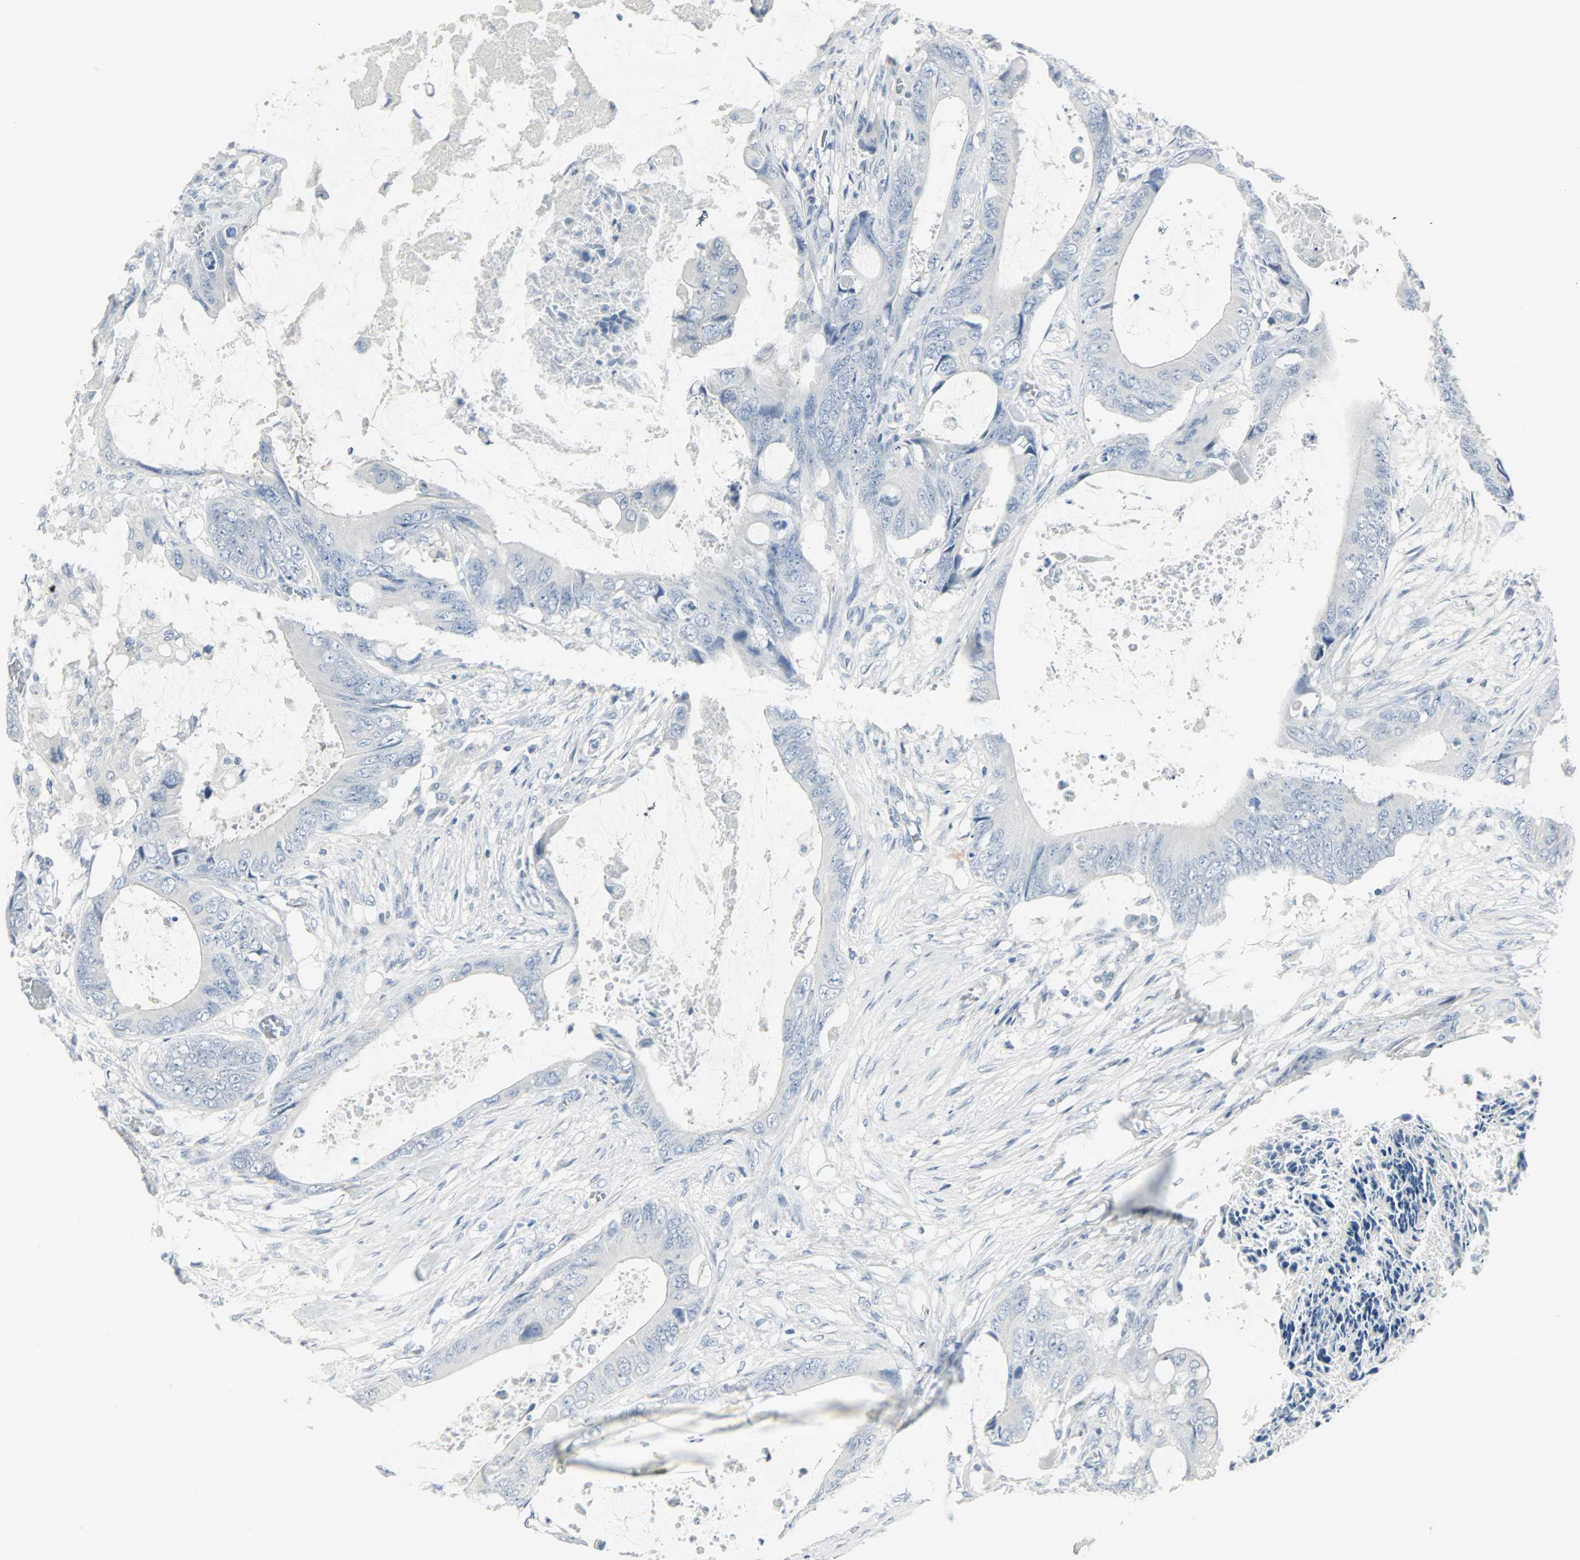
{"staining": {"intensity": "negative", "quantity": "none", "location": "none"}, "tissue": "colorectal cancer", "cell_type": "Tumor cells", "image_type": "cancer", "snomed": [{"axis": "morphology", "description": "Normal tissue, NOS"}, {"axis": "morphology", "description": "Adenocarcinoma, NOS"}, {"axis": "topography", "description": "Rectum"}, {"axis": "topography", "description": "Peripheral nerve tissue"}], "caption": "There is no significant staining in tumor cells of colorectal cancer. Nuclei are stained in blue.", "gene": "KIT", "patient": {"sex": "female", "age": 77}}